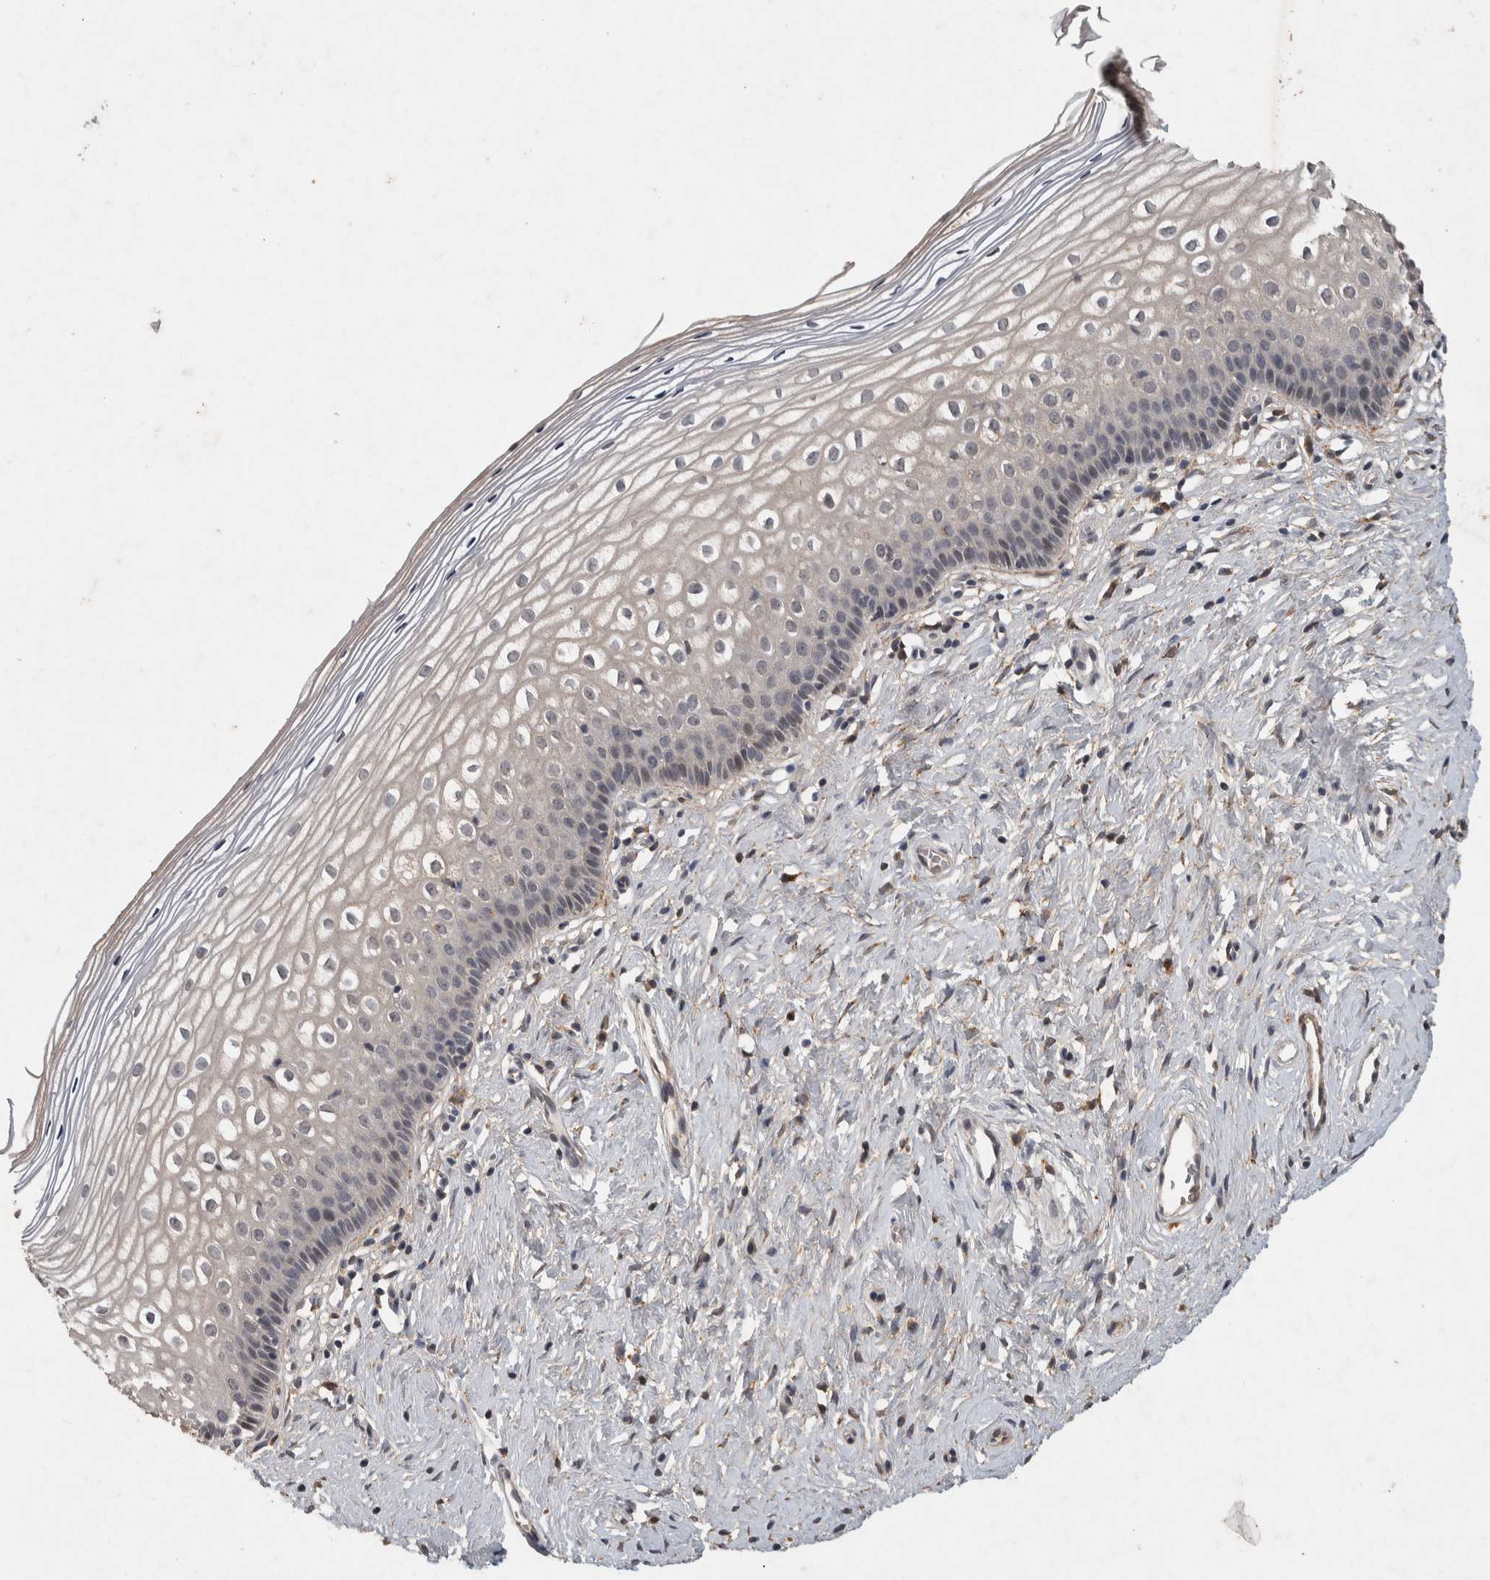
{"staining": {"intensity": "weak", "quantity": "<25%", "location": "cytoplasmic/membranous"}, "tissue": "cervix", "cell_type": "Squamous epithelial cells", "image_type": "normal", "snomed": [{"axis": "morphology", "description": "Normal tissue, NOS"}, {"axis": "topography", "description": "Cervix"}], "caption": "This is a micrograph of IHC staining of normal cervix, which shows no positivity in squamous epithelial cells.", "gene": "CHRM3", "patient": {"sex": "female", "age": 27}}